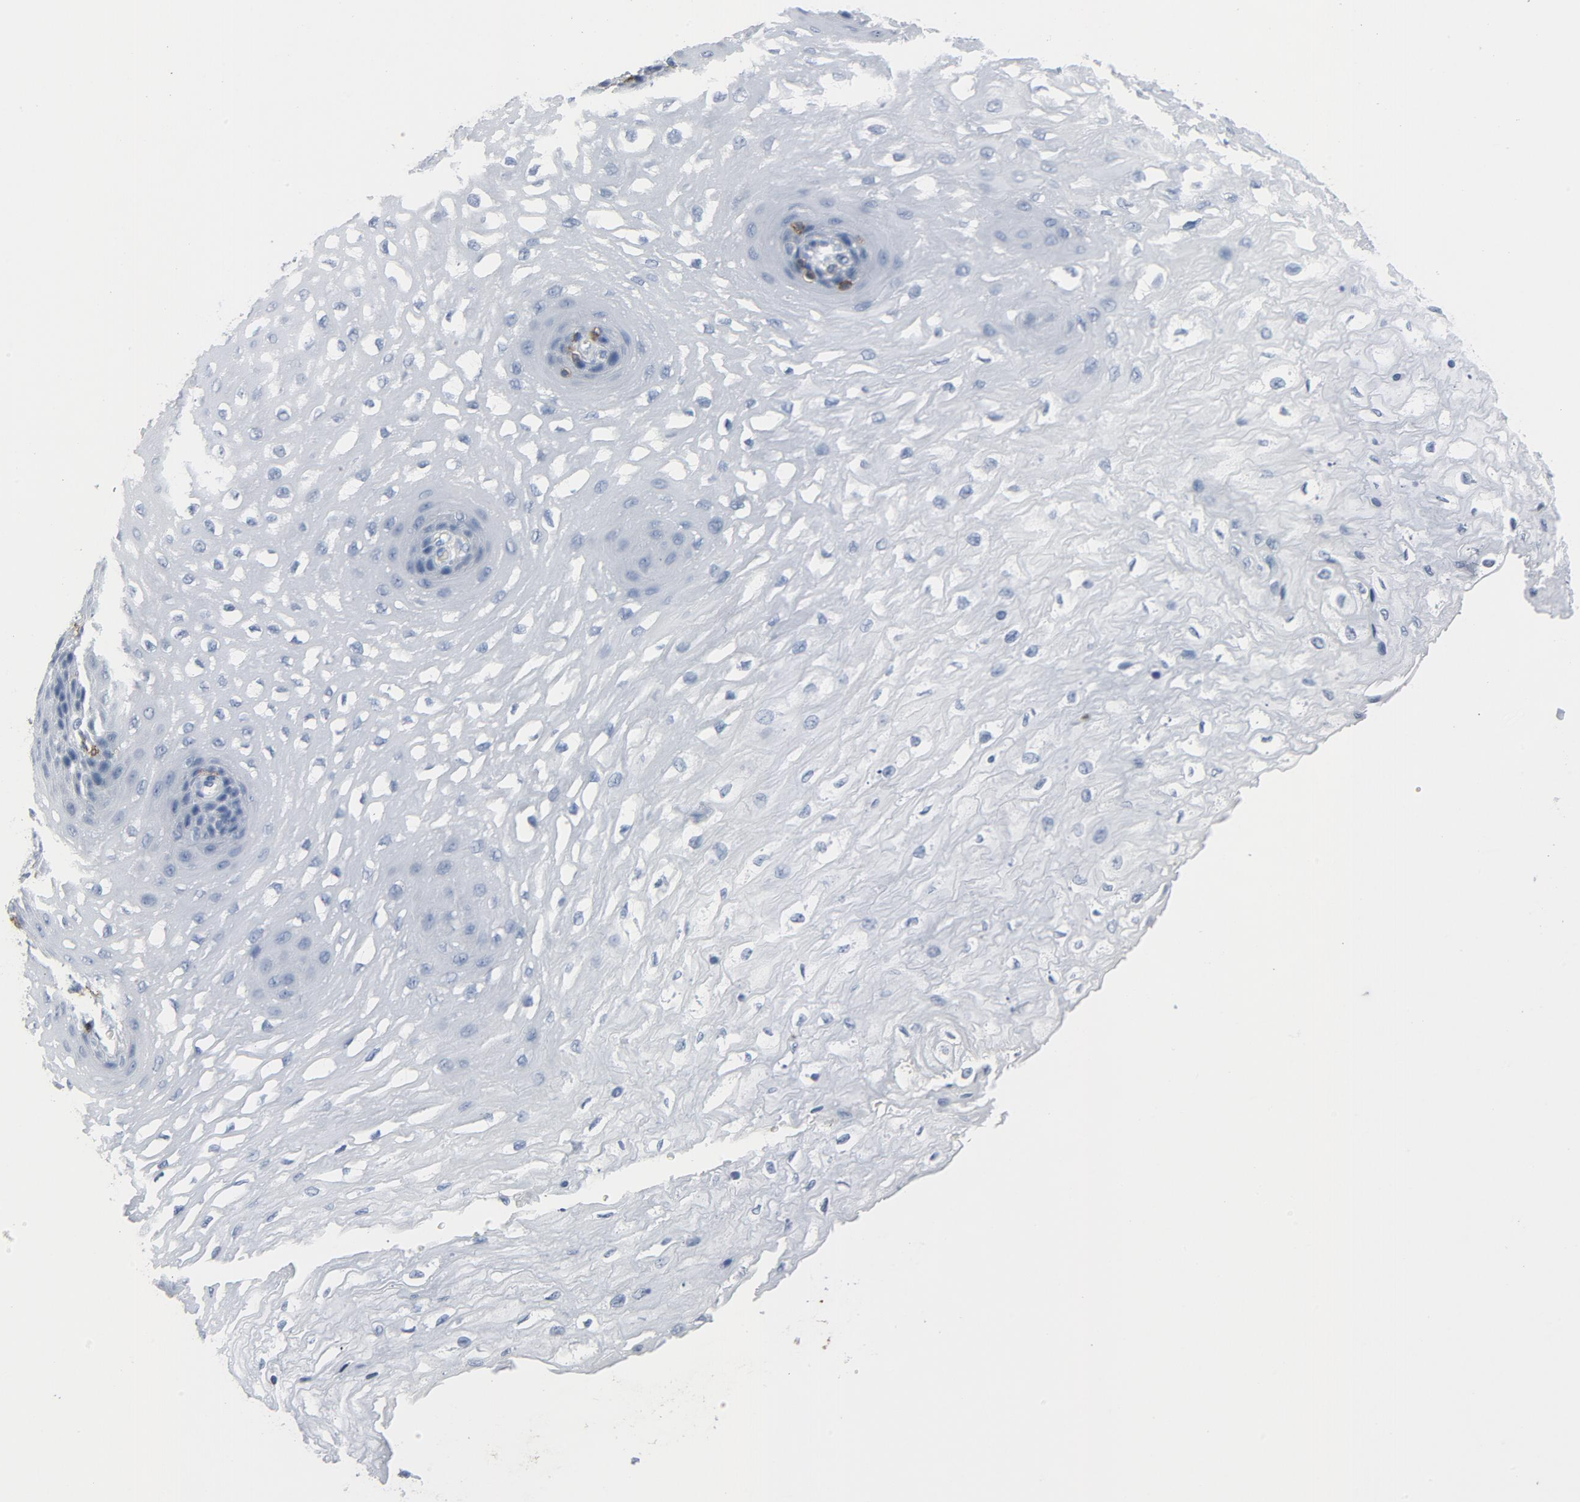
{"staining": {"intensity": "negative", "quantity": "none", "location": "none"}, "tissue": "esophagus", "cell_type": "Squamous epithelial cells", "image_type": "normal", "snomed": [{"axis": "morphology", "description": "Normal tissue, NOS"}, {"axis": "topography", "description": "Esophagus"}], "caption": "Immunohistochemistry image of unremarkable human esophagus stained for a protein (brown), which demonstrates no expression in squamous epithelial cells.", "gene": "LCK", "patient": {"sex": "female", "age": 72}}